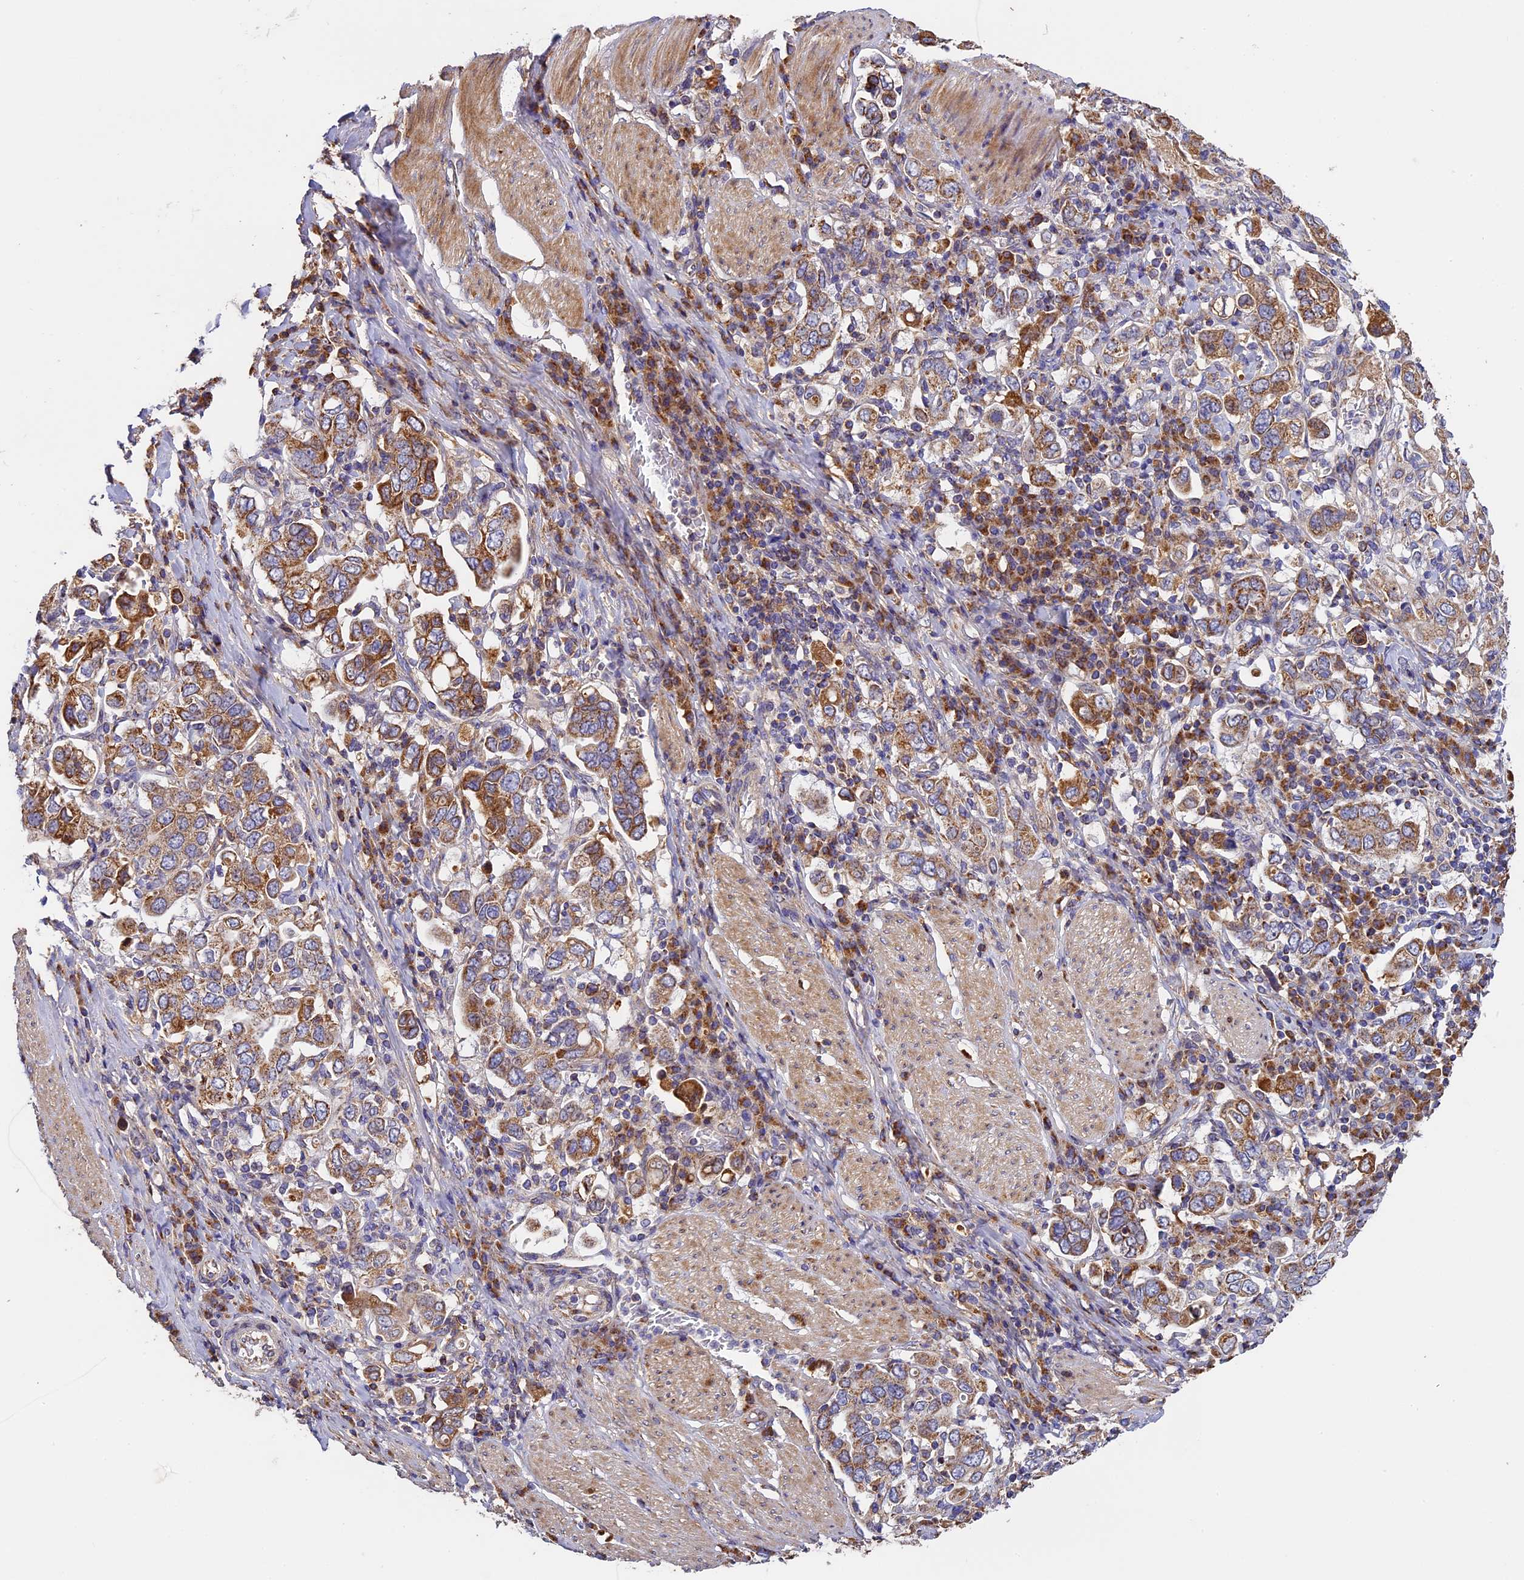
{"staining": {"intensity": "moderate", "quantity": ">75%", "location": "cytoplasmic/membranous"}, "tissue": "stomach cancer", "cell_type": "Tumor cells", "image_type": "cancer", "snomed": [{"axis": "morphology", "description": "Adenocarcinoma, NOS"}, {"axis": "topography", "description": "Stomach, upper"}], "caption": "Protein staining by immunohistochemistry demonstrates moderate cytoplasmic/membranous expression in approximately >75% of tumor cells in stomach adenocarcinoma.", "gene": "OCEL1", "patient": {"sex": "male", "age": 62}}